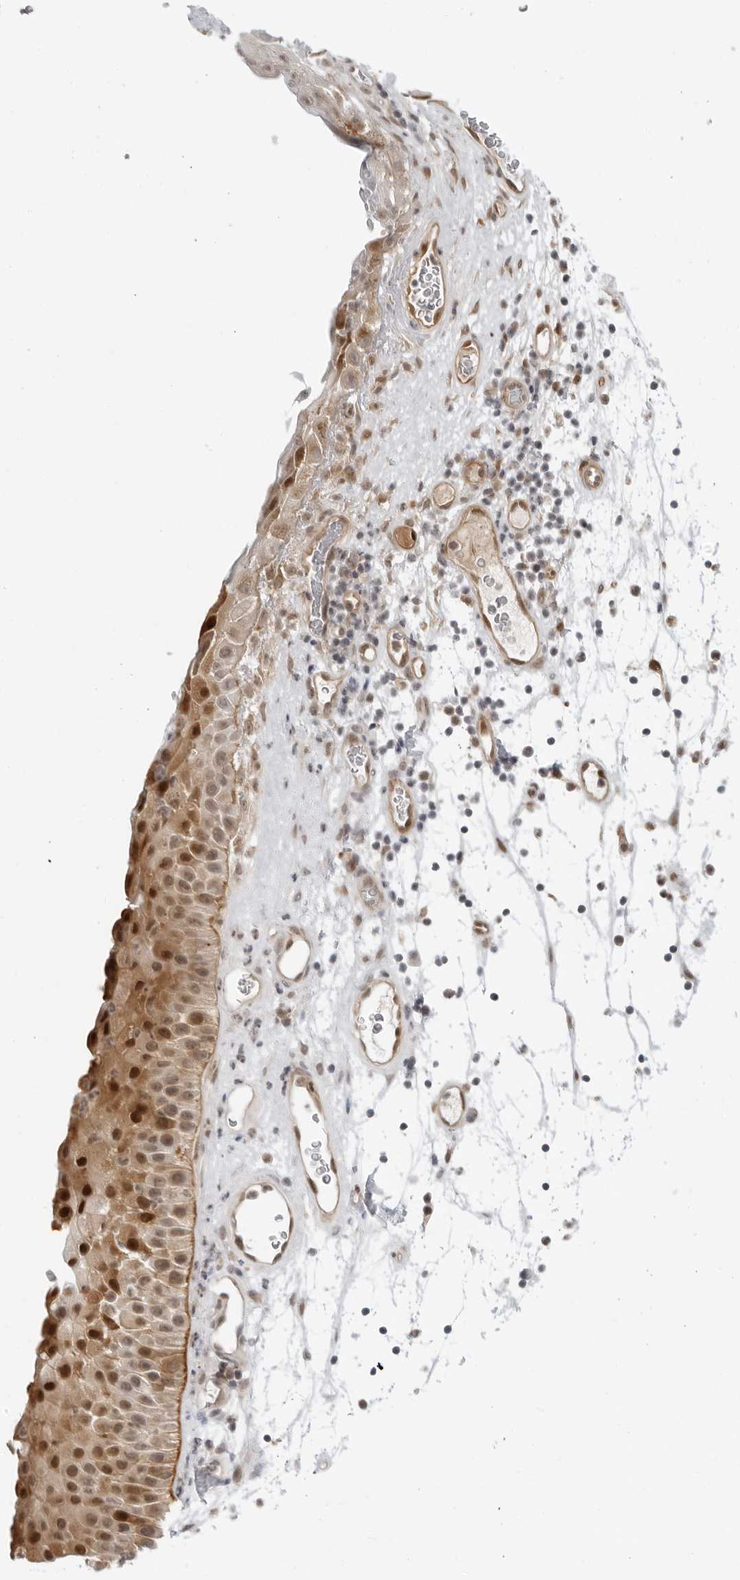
{"staining": {"intensity": "moderate", "quantity": ">75%", "location": "cytoplasmic/membranous,nuclear"}, "tissue": "nasopharynx", "cell_type": "Respiratory epithelial cells", "image_type": "normal", "snomed": [{"axis": "morphology", "description": "Normal tissue, NOS"}, {"axis": "topography", "description": "Nasopharynx"}], "caption": "A brown stain labels moderate cytoplasmic/membranous,nuclear positivity of a protein in respiratory epithelial cells of unremarkable human nasopharynx.", "gene": "SUGCT", "patient": {"sex": "male", "age": 64}}